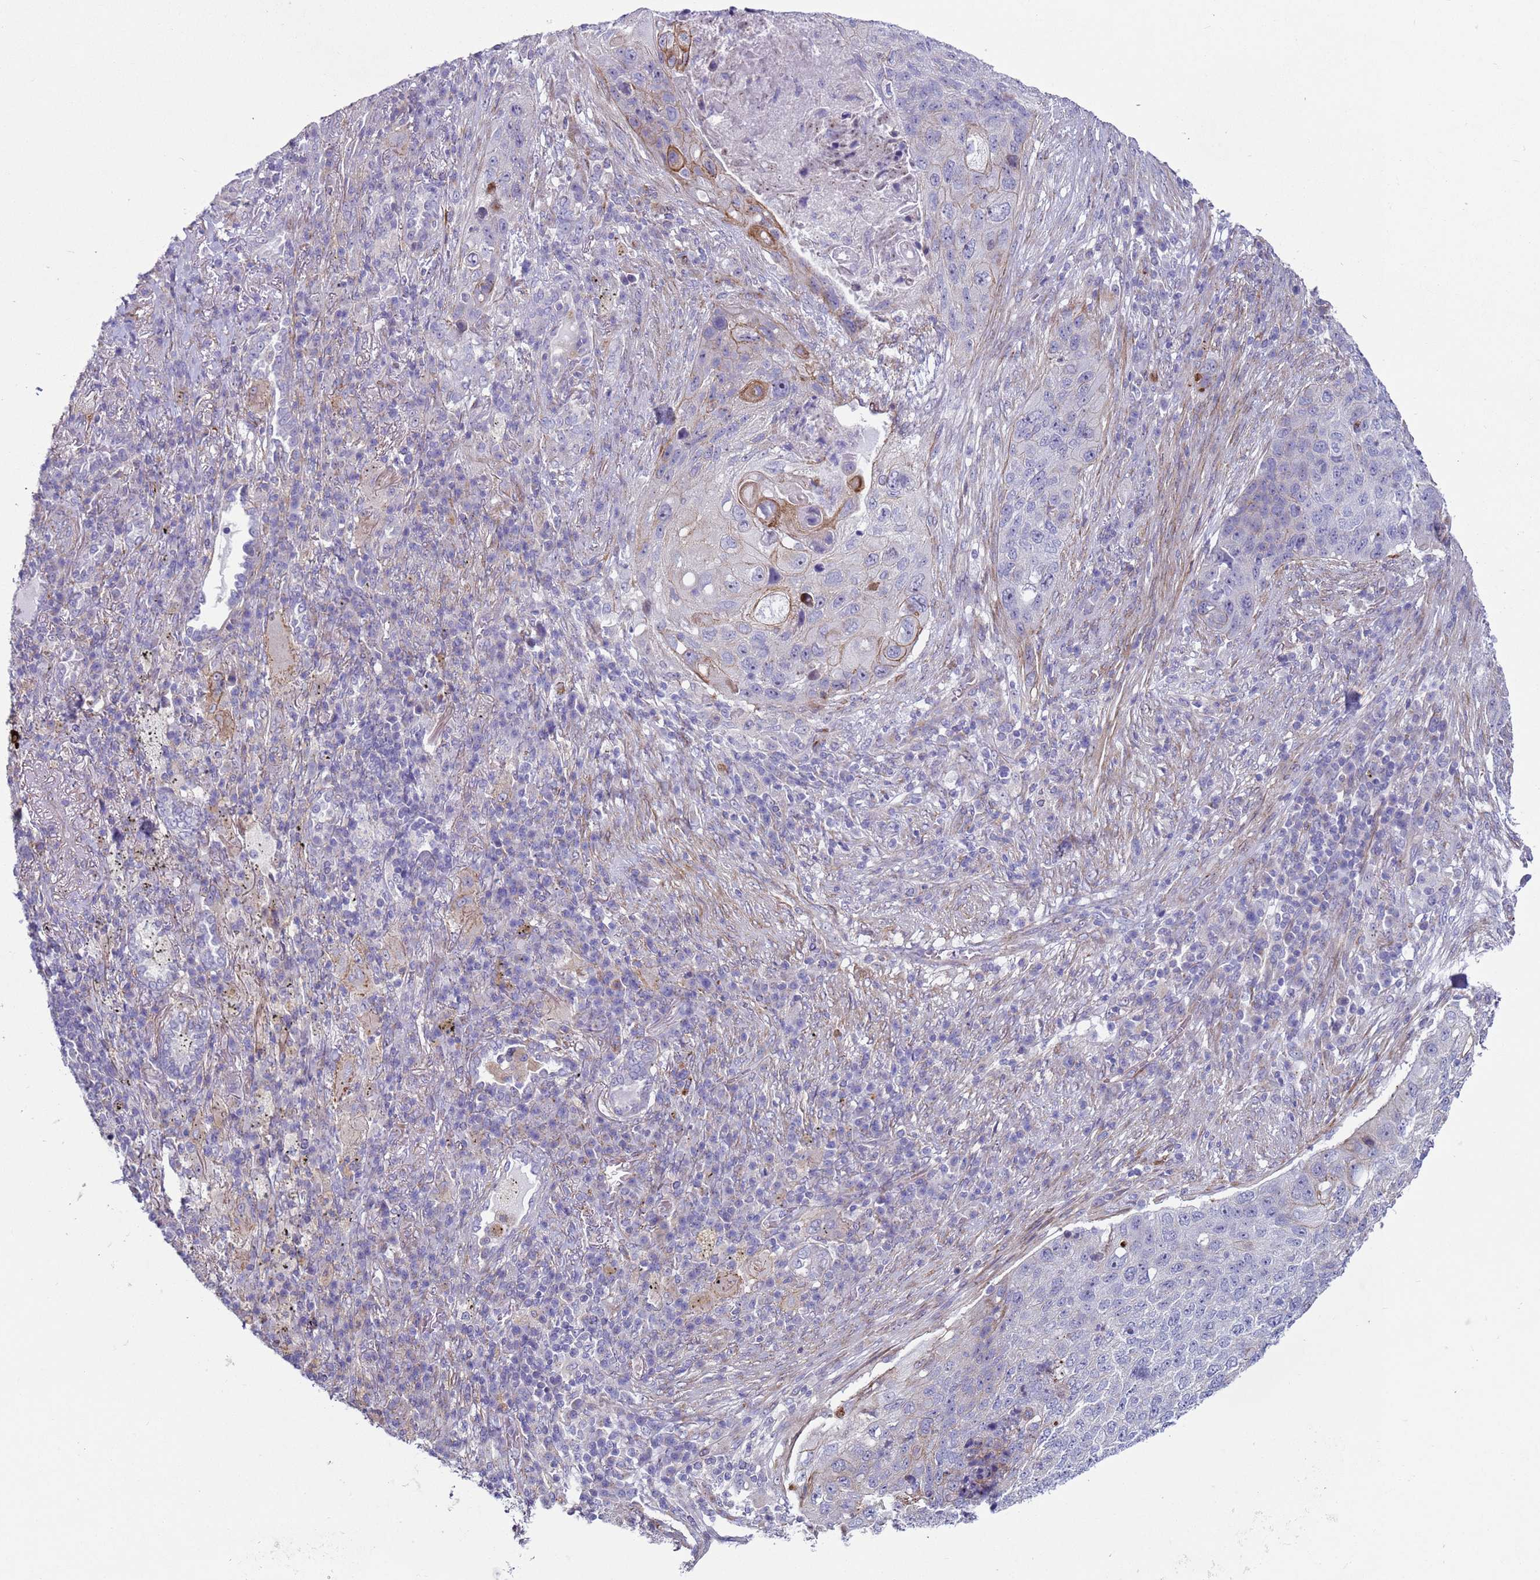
{"staining": {"intensity": "moderate", "quantity": "<25%", "location": "cytoplasmic/membranous"}, "tissue": "lung cancer", "cell_type": "Tumor cells", "image_type": "cancer", "snomed": [{"axis": "morphology", "description": "Squamous cell carcinoma, NOS"}, {"axis": "topography", "description": "Lung"}], "caption": "IHC (DAB) staining of human lung squamous cell carcinoma demonstrates moderate cytoplasmic/membranous protein staining in about <25% of tumor cells.", "gene": "HEATR1", "patient": {"sex": "female", "age": 63}}